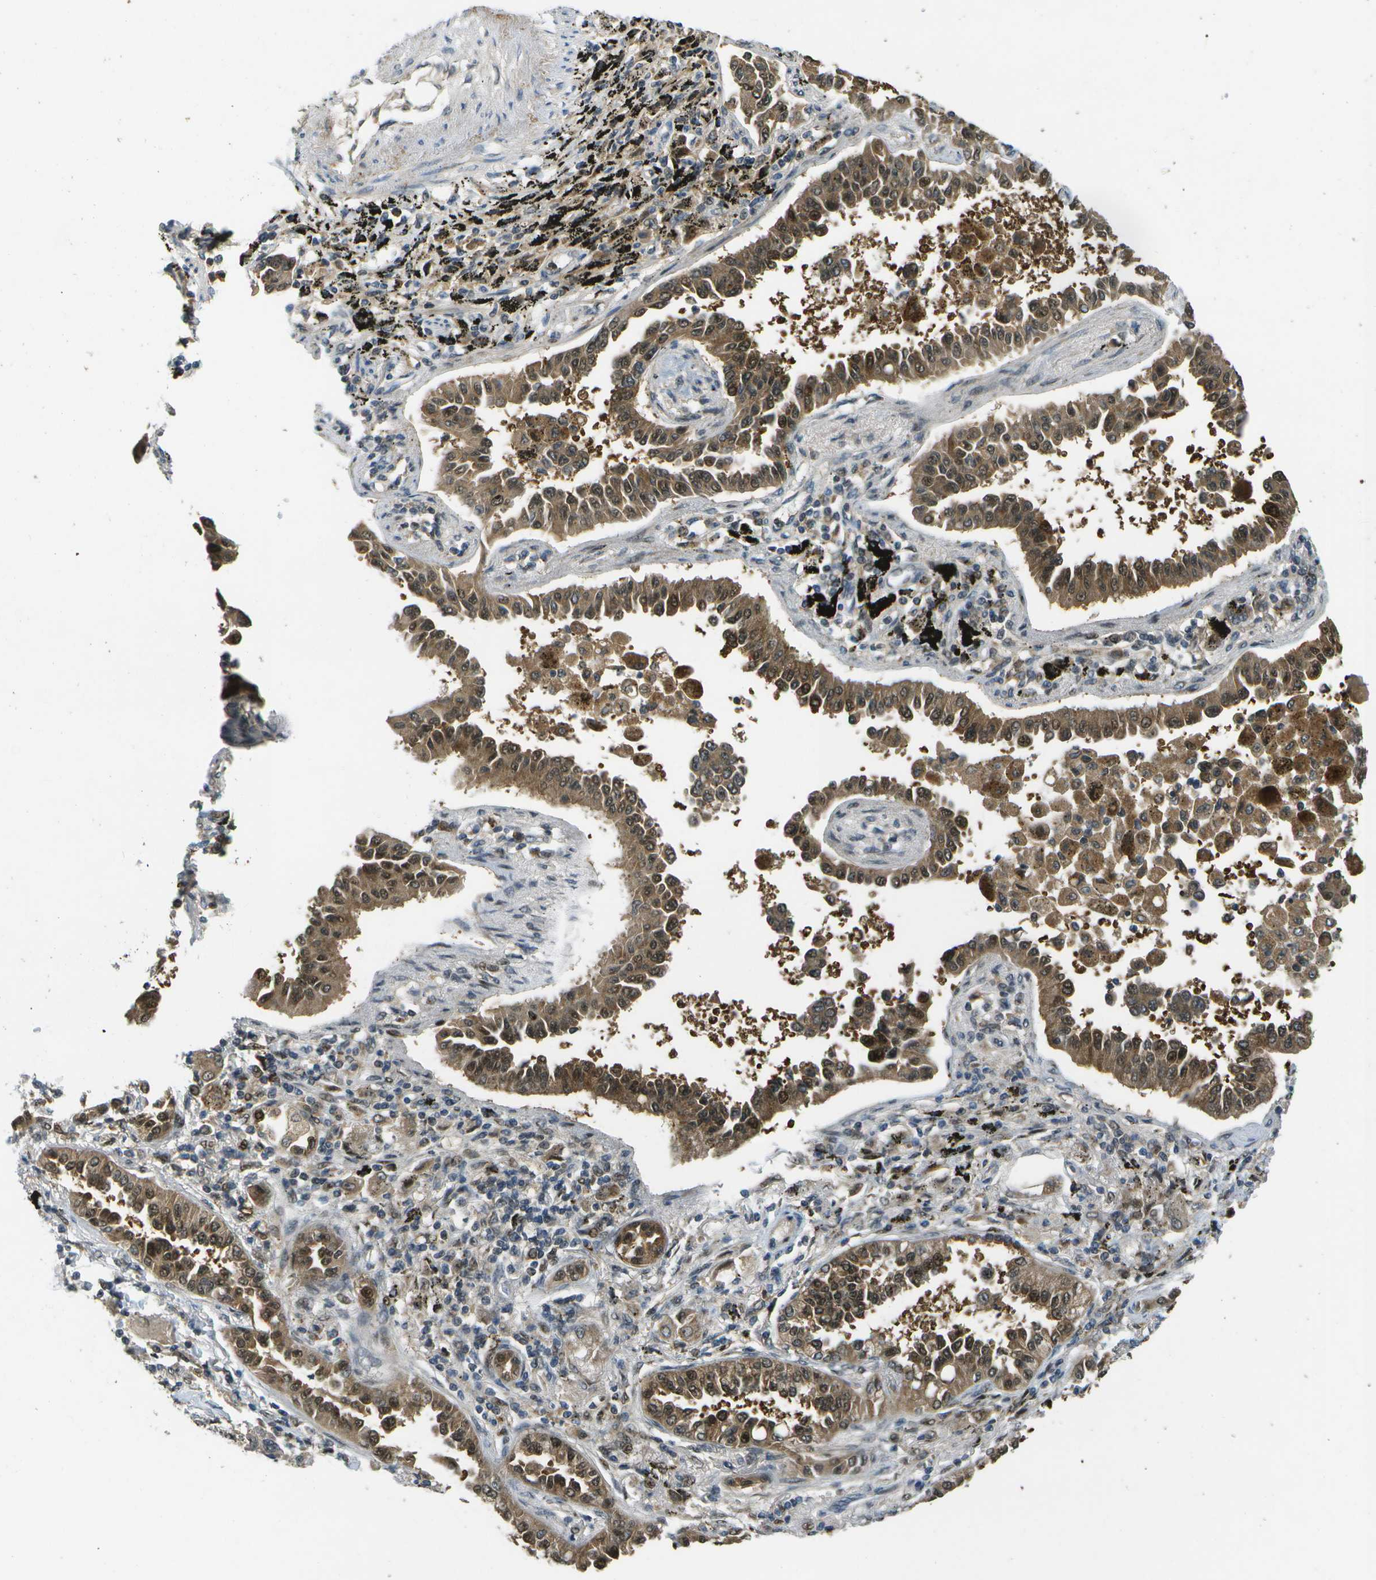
{"staining": {"intensity": "moderate", "quantity": ">75%", "location": "cytoplasmic/membranous,nuclear"}, "tissue": "lung cancer", "cell_type": "Tumor cells", "image_type": "cancer", "snomed": [{"axis": "morphology", "description": "Normal tissue, NOS"}, {"axis": "morphology", "description": "Adenocarcinoma, NOS"}, {"axis": "topography", "description": "Lung"}], "caption": "Tumor cells show medium levels of moderate cytoplasmic/membranous and nuclear staining in approximately >75% of cells in human lung cancer.", "gene": "GANC", "patient": {"sex": "male", "age": 59}}